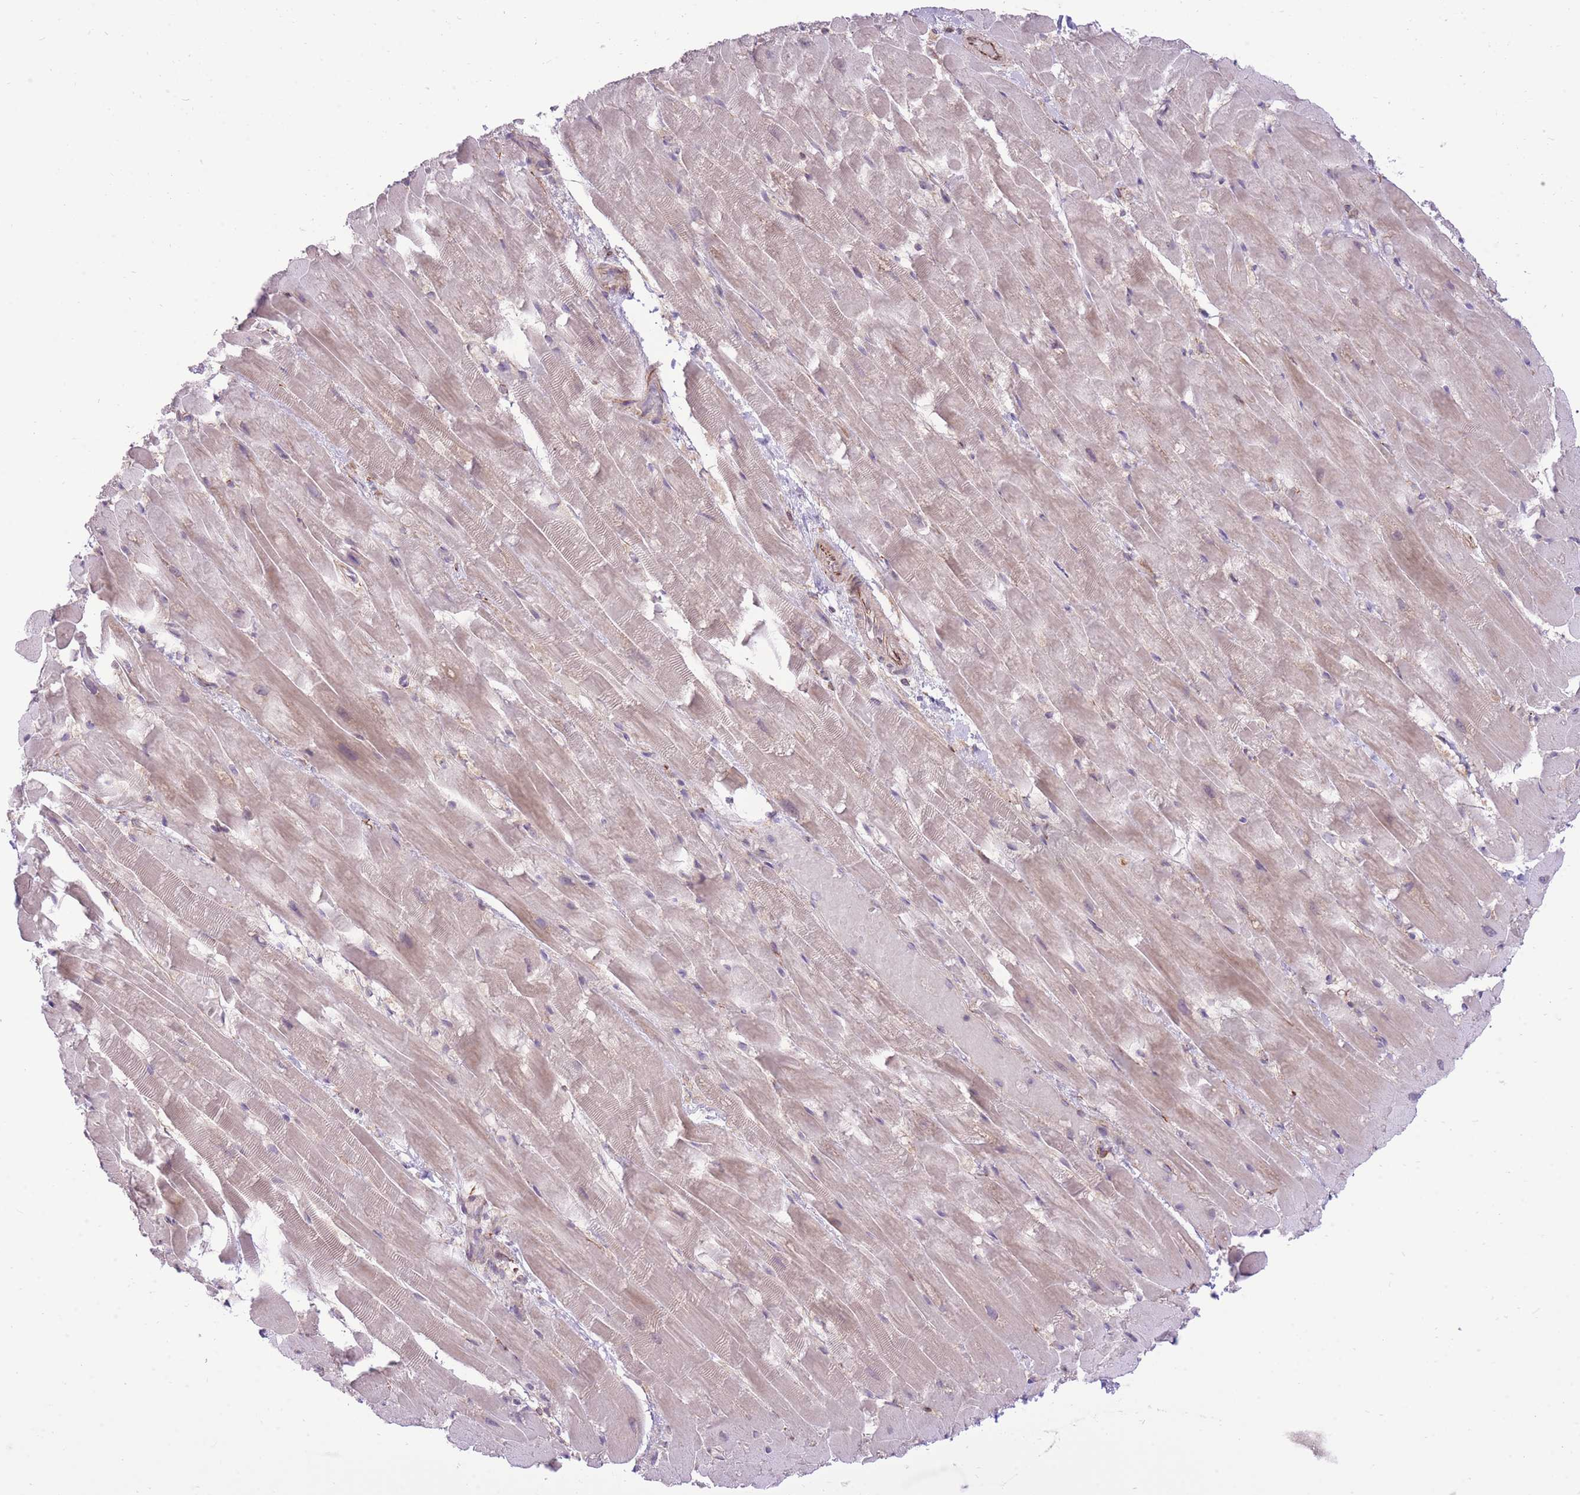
{"staining": {"intensity": "moderate", "quantity": "<25%", "location": "cytoplasmic/membranous"}, "tissue": "heart muscle", "cell_type": "Cardiomyocytes", "image_type": "normal", "snomed": [{"axis": "morphology", "description": "Normal tissue, NOS"}, {"axis": "topography", "description": "Heart"}], "caption": "Heart muscle stained with immunohistochemistry (IHC) displays moderate cytoplasmic/membranous positivity in approximately <25% of cardiomyocytes.", "gene": "ELL", "patient": {"sex": "male", "age": 37}}